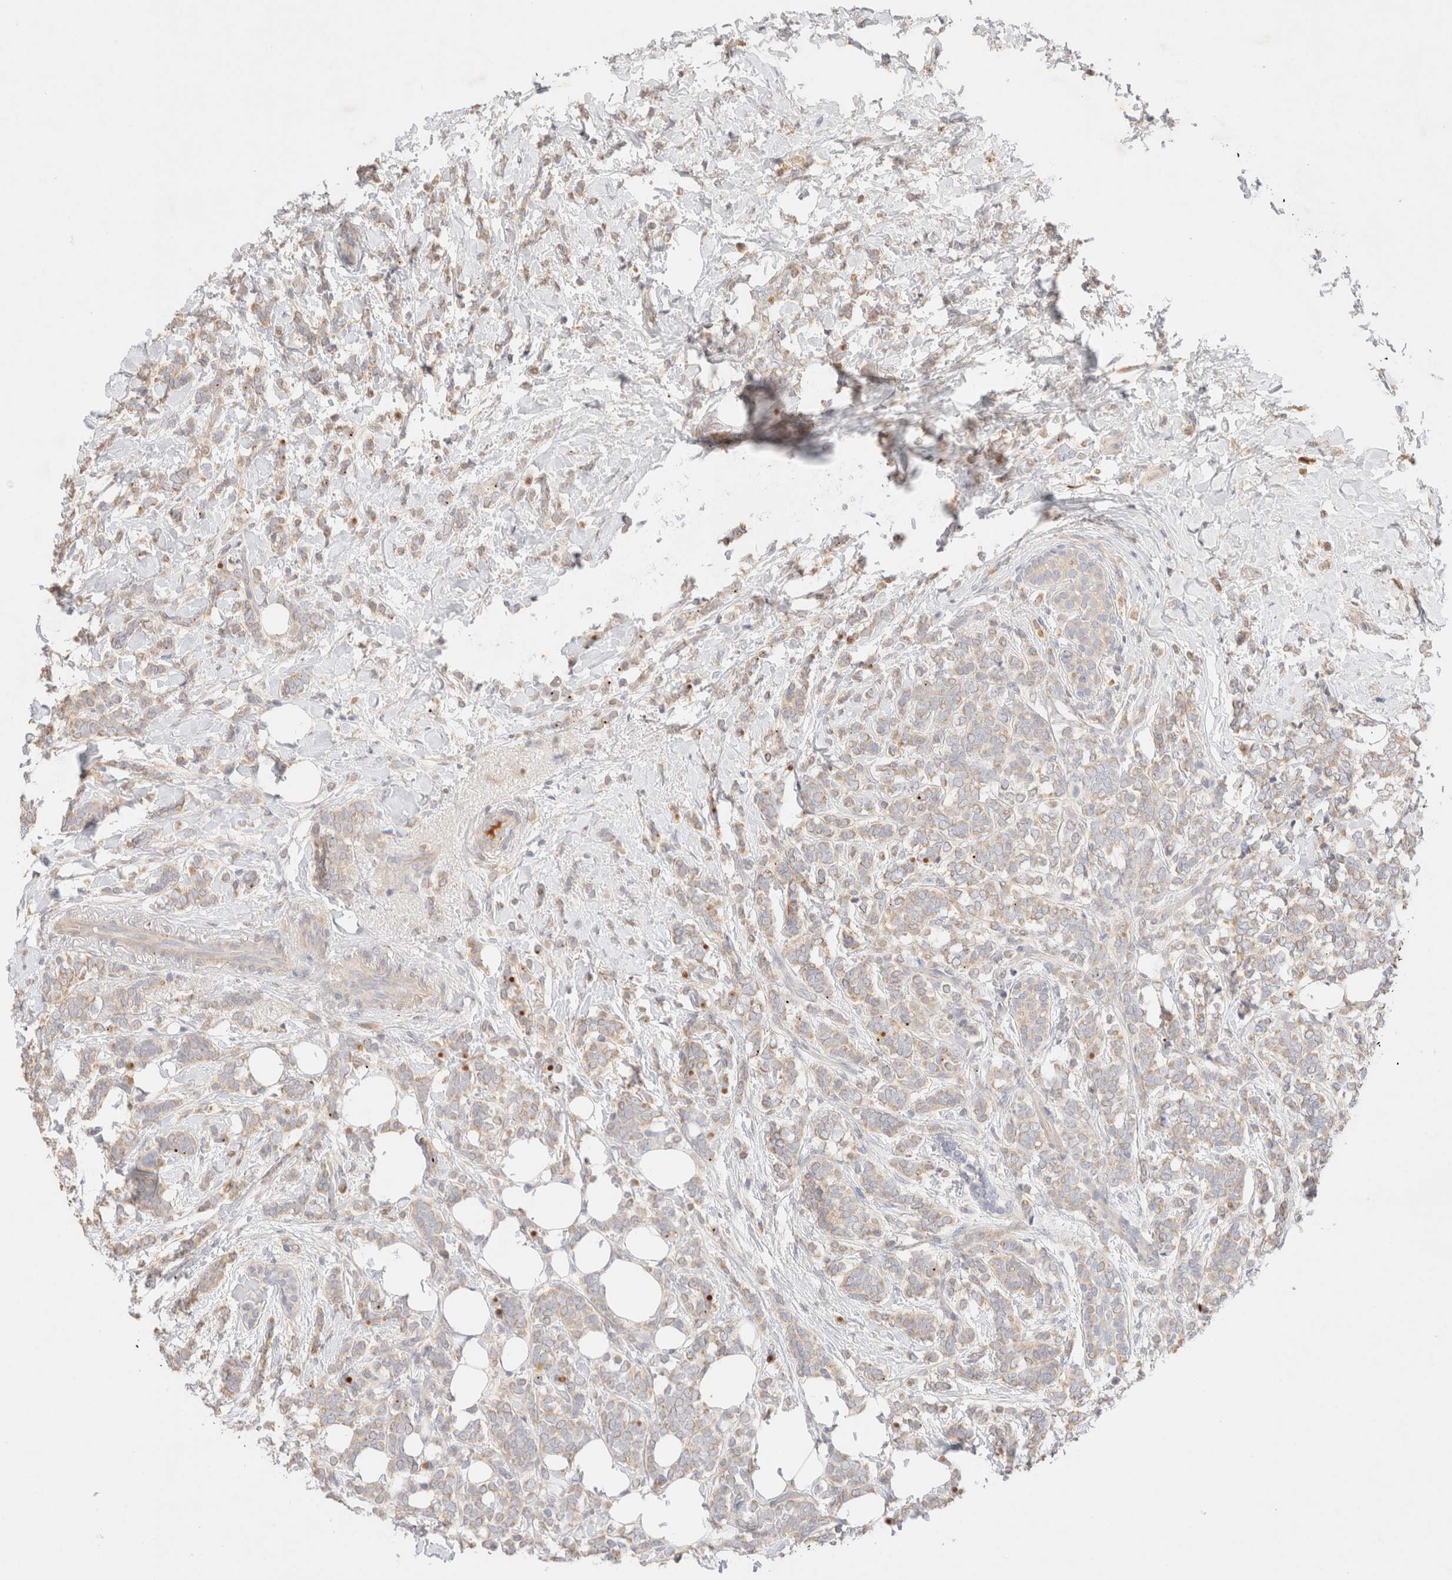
{"staining": {"intensity": "weak", "quantity": "25%-75%", "location": "cytoplasmic/membranous"}, "tissue": "breast cancer", "cell_type": "Tumor cells", "image_type": "cancer", "snomed": [{"axis": "morphology", "description": "Lobular carcinoma"}, {"axis": "topography", "description": "Breast"}], "caption": "Immunohistochemical staining of human breast cancer exhibits low levels of weak cytoplasmic/membranous protein expression in about 25%-75% of tumor cells.", "gene": "SNTB1", "patient": {"sex": "female", "age": 50}}